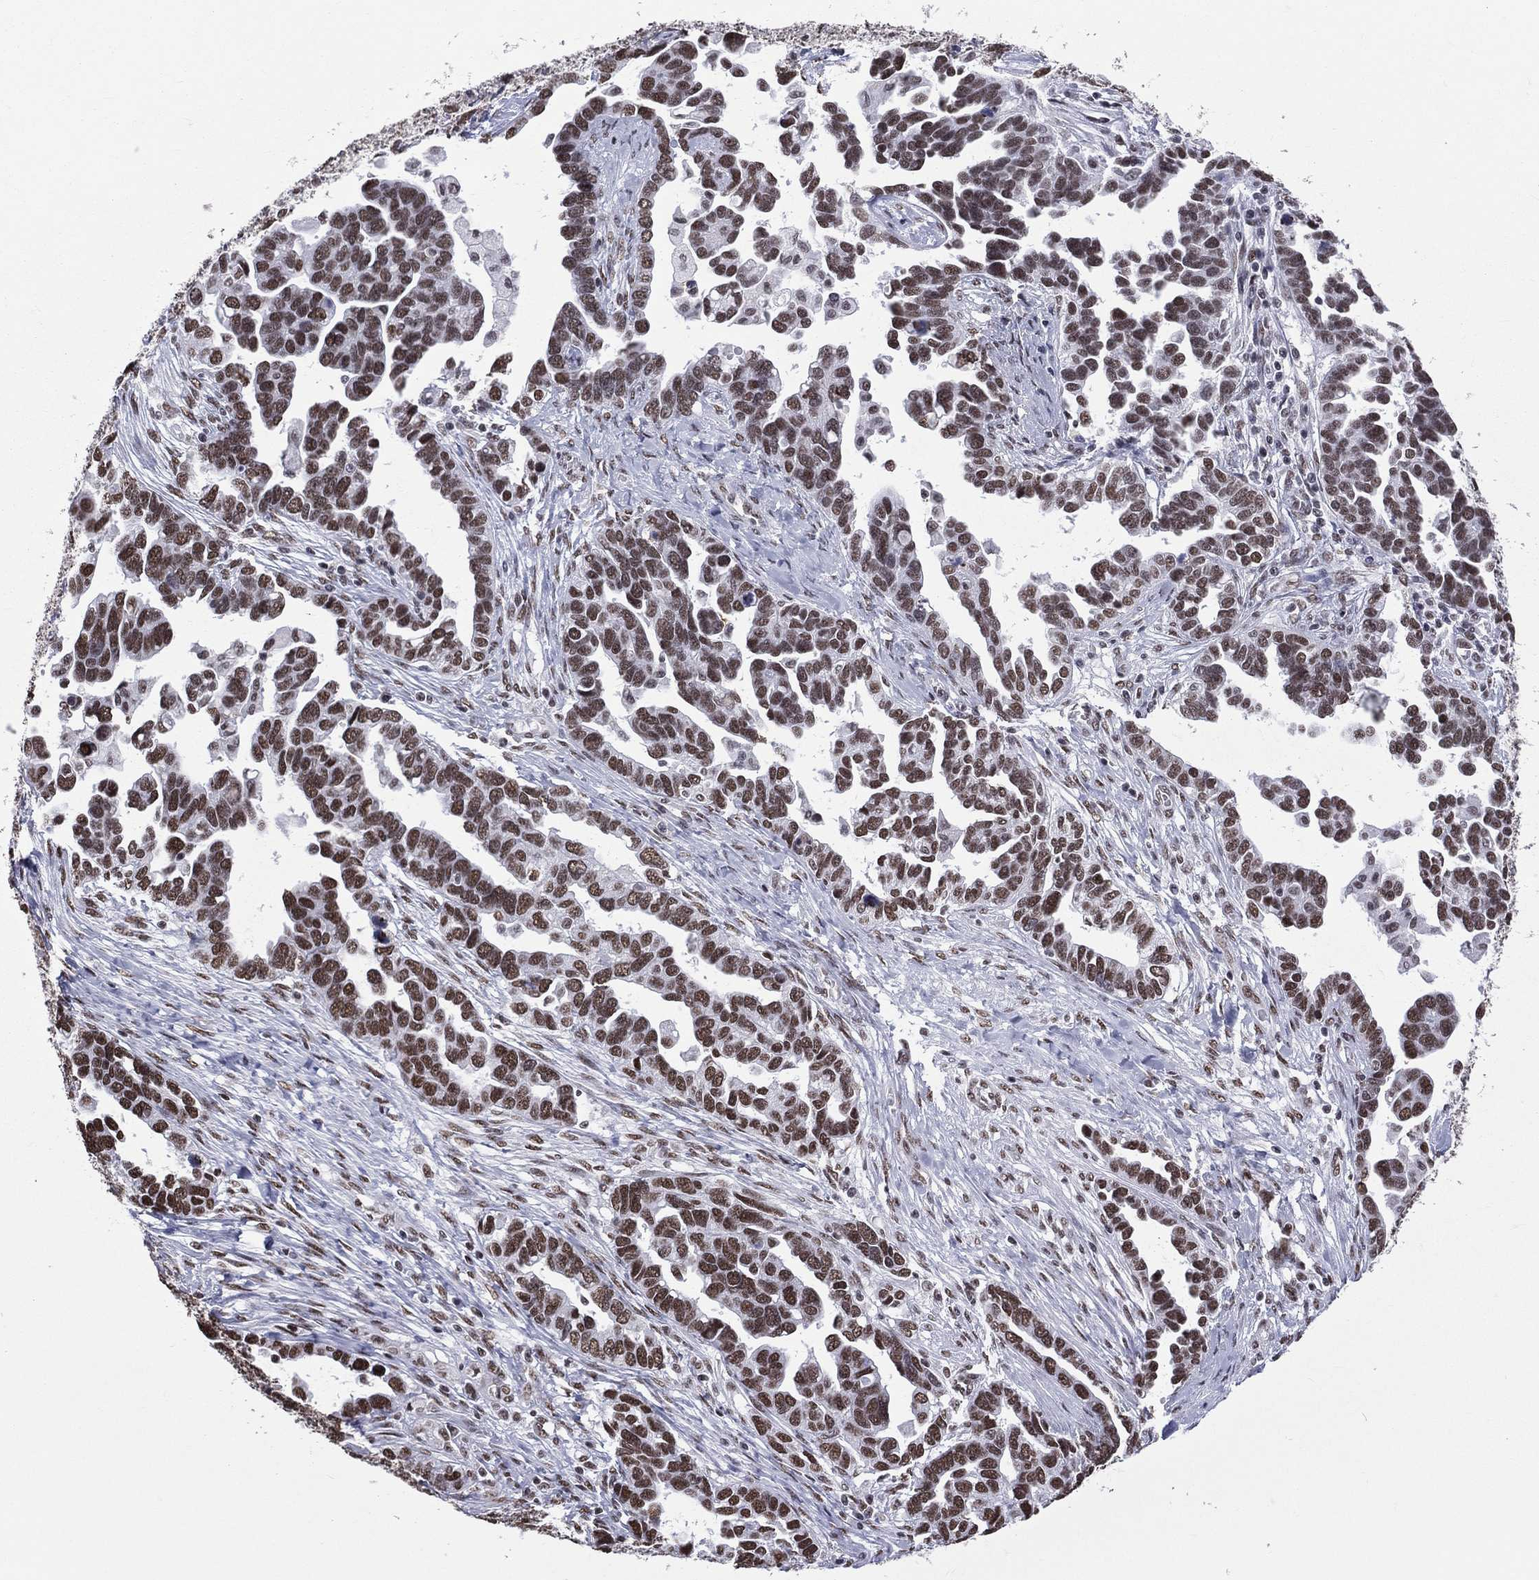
{"staining": {"intensity": "moderate", "quantity": ">75%", "location": "nuclear"}, "tissue": "ovarian cancer", "cell_type": "Tumor cells", "image_type": "cancer", "snomed": [{"axis": "morphology", "description": "Cystadenocarcinoma, serous, NOS"}, {"axis": "topography", "description": "Ovary"}], "caption": "There is medium levels of moderate nuclear positivity in tumor cells of ovarian cancer, as demonstrated by immunohistochemical staining (brown color).", "gene": "ZNF7", "patient": {"sex": "female", "age": 54}}